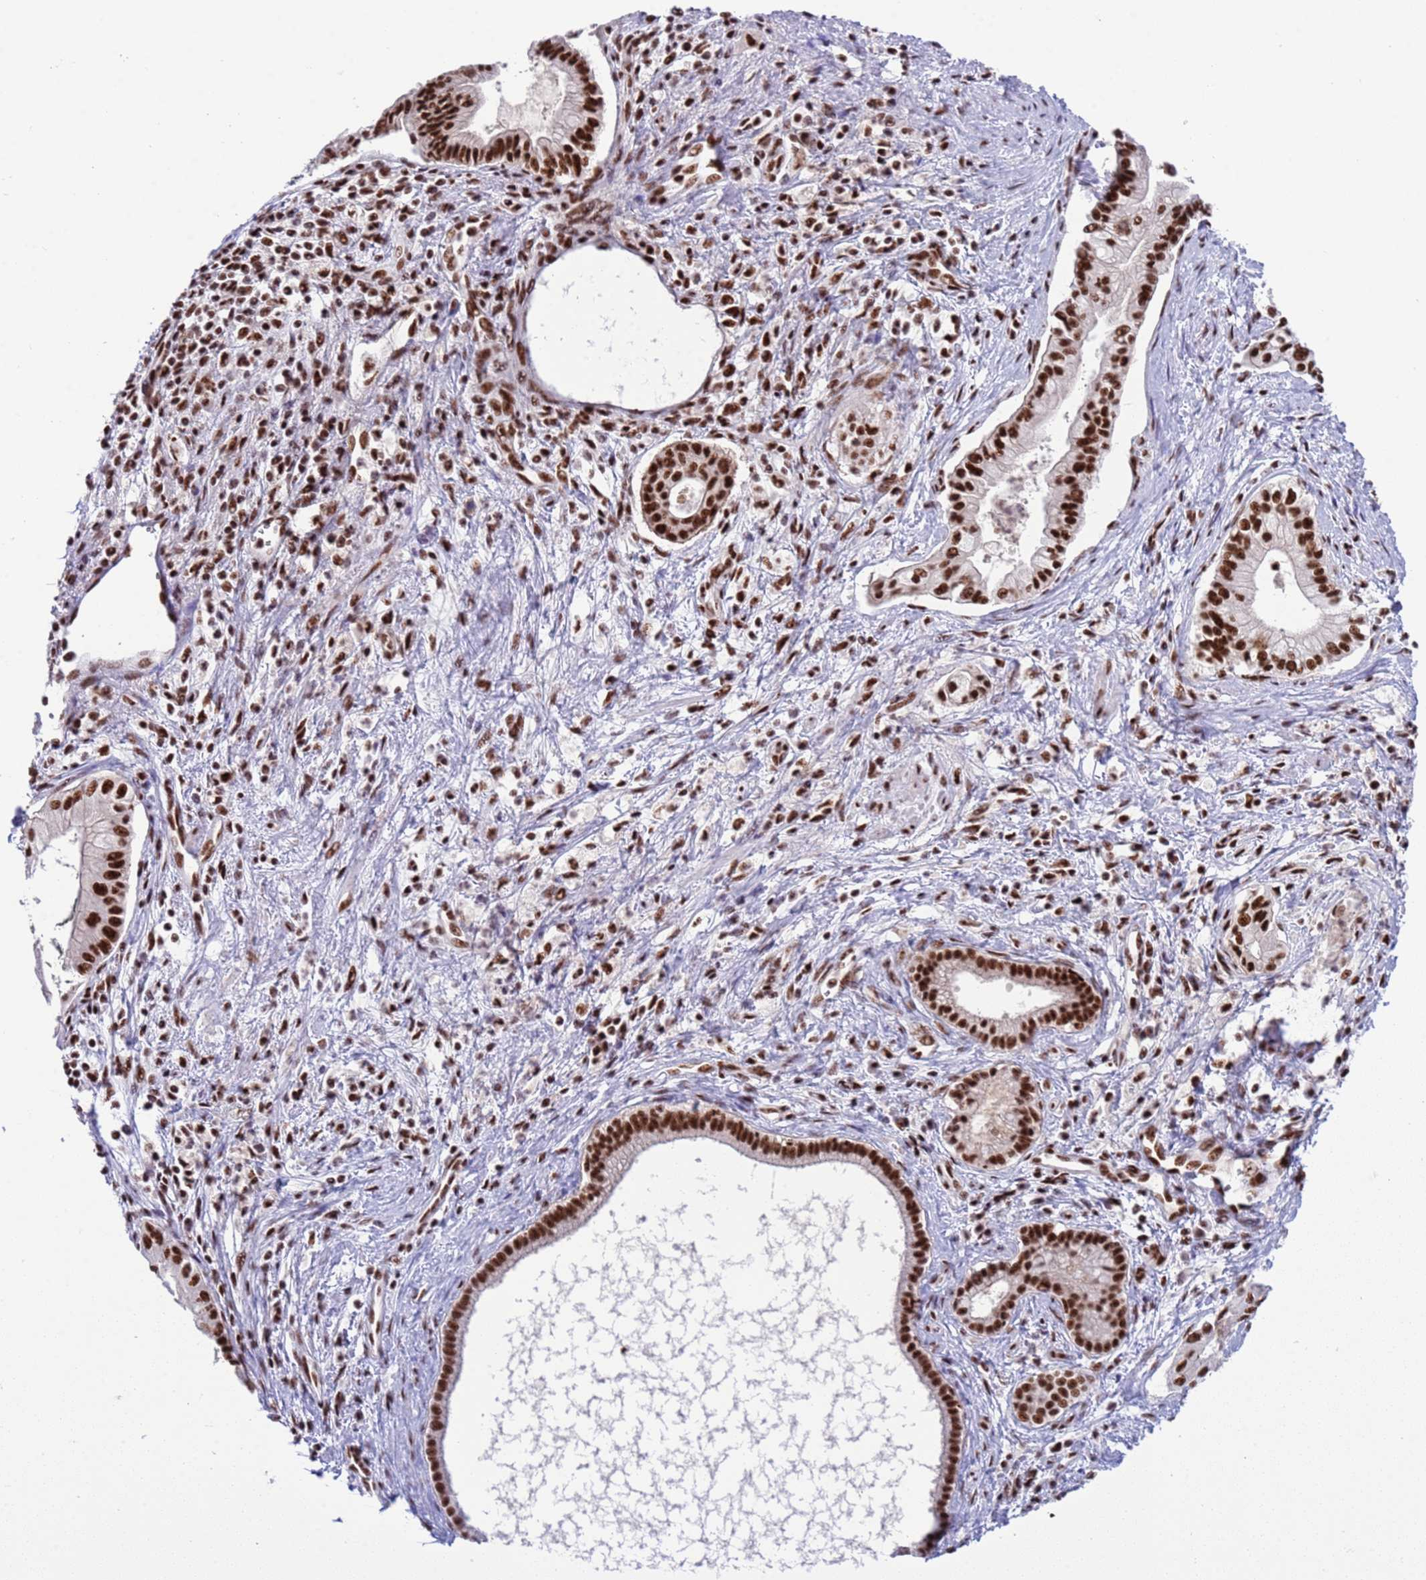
{"staining": {"intensity": "strong", "quantity": ">75%", "location": "nuclear"}, "tissue": "pancreatic cancer", "cell_type": "Tumor cells", "image_type": "cancer", "snomed": [{"axis": "morphology", "description": "Adenocarcinoma, NOS"}, {"axis": "topography", "description": "Pancreas"}], "caption": "Pancreatic adenocarcinoma stained with DAB IHC displays high levels of strong nuclear staining in approximately >75% of tumor cells.", "gene": "THOC2", "patient": {"sex": "male", "age": 78}}